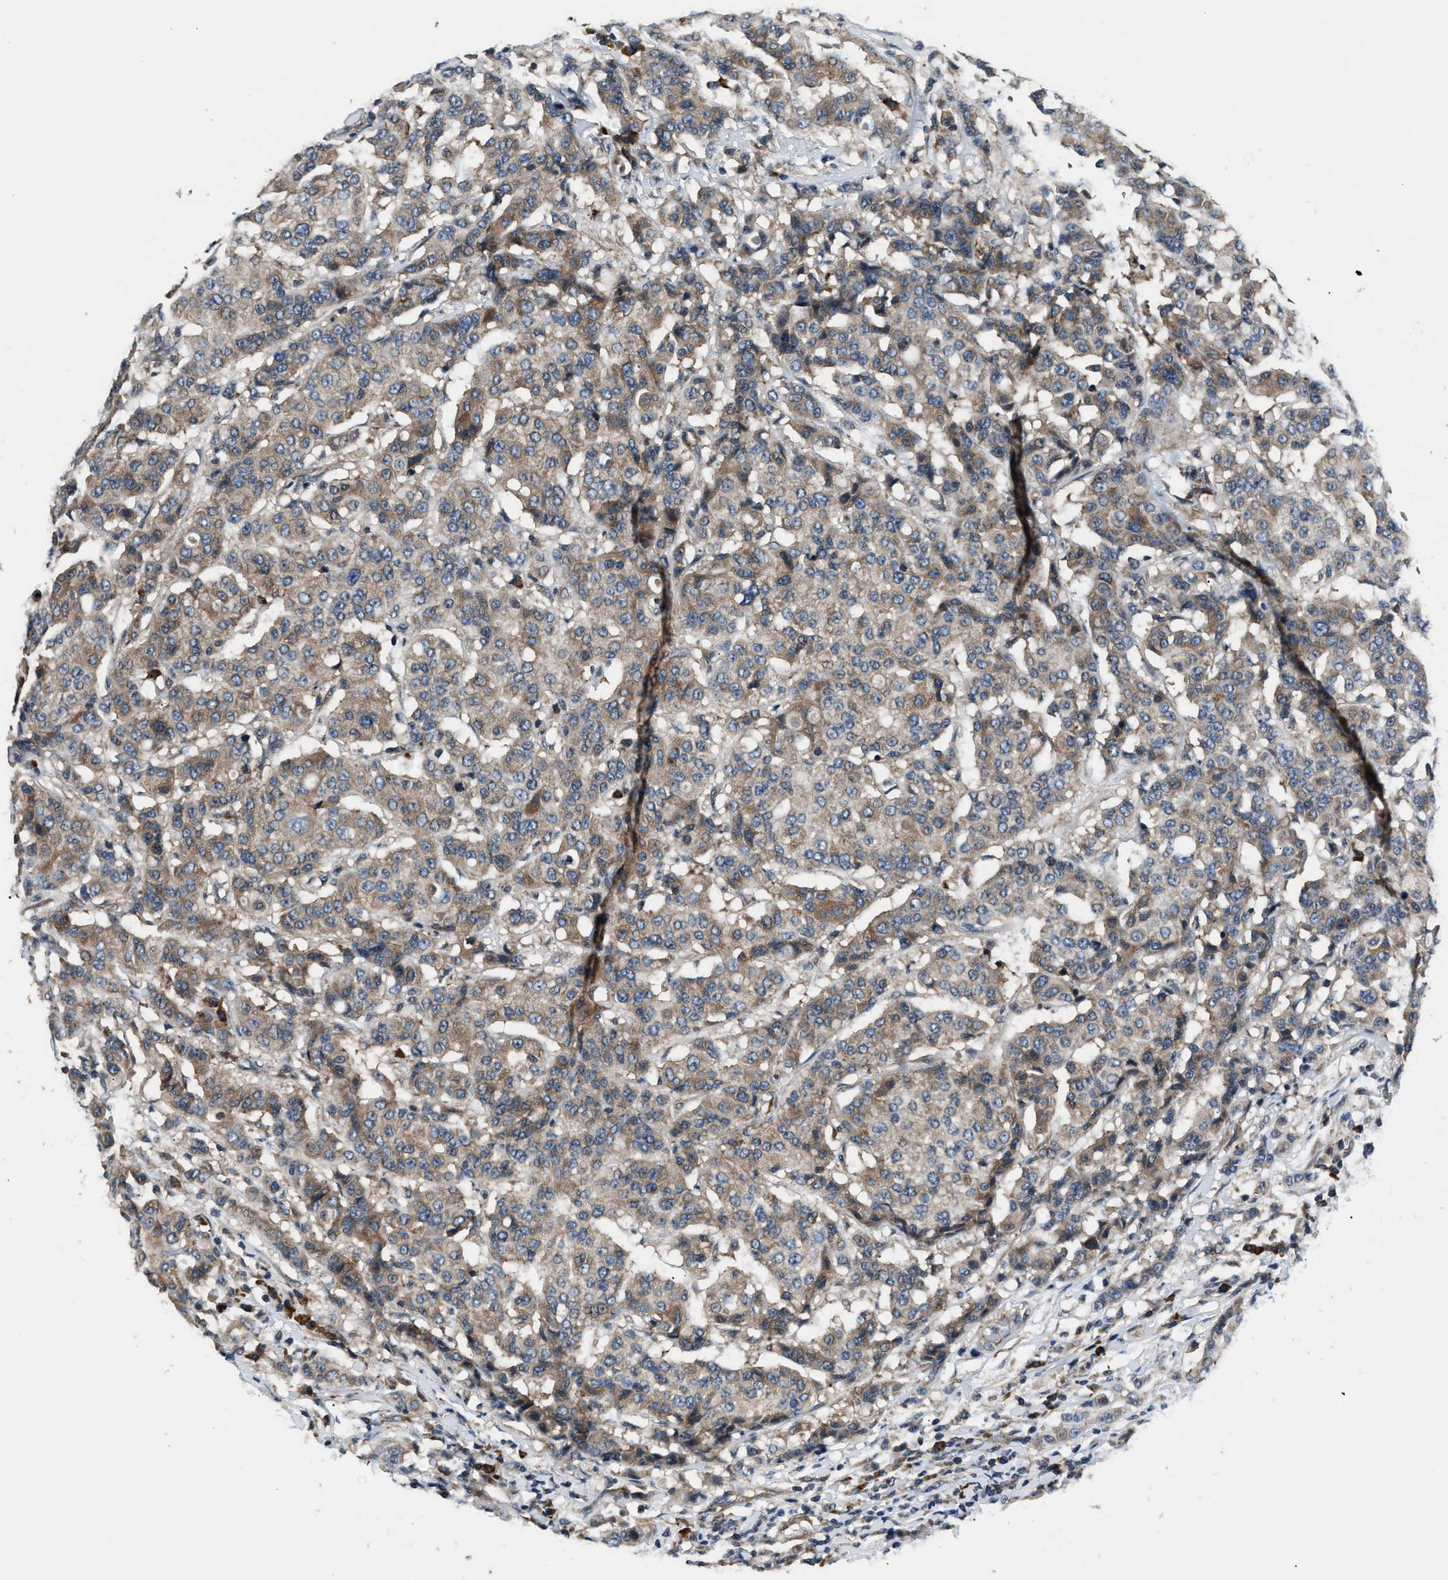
{"staining": {"intensity": "moderate", "quantity": ">75%", "location": "cytoplasmic/membranous"}, "tissue": "breast cancer", "cell_type": "Tumor cells", "image_type": "cancer", "snomed": [{"axis": "morphology", "description": "Duct carcinoma"}, {"axis": "topography", "description": "Breast"}], "caption": "Immunohistochemical staining of human breast cancer reveals medium levels of moderate cytoplasmic/membranous positivity in about >75% of tumor cells.", "gene": "IMPDH2", "patient": {"sex": "female", "age": 27}}